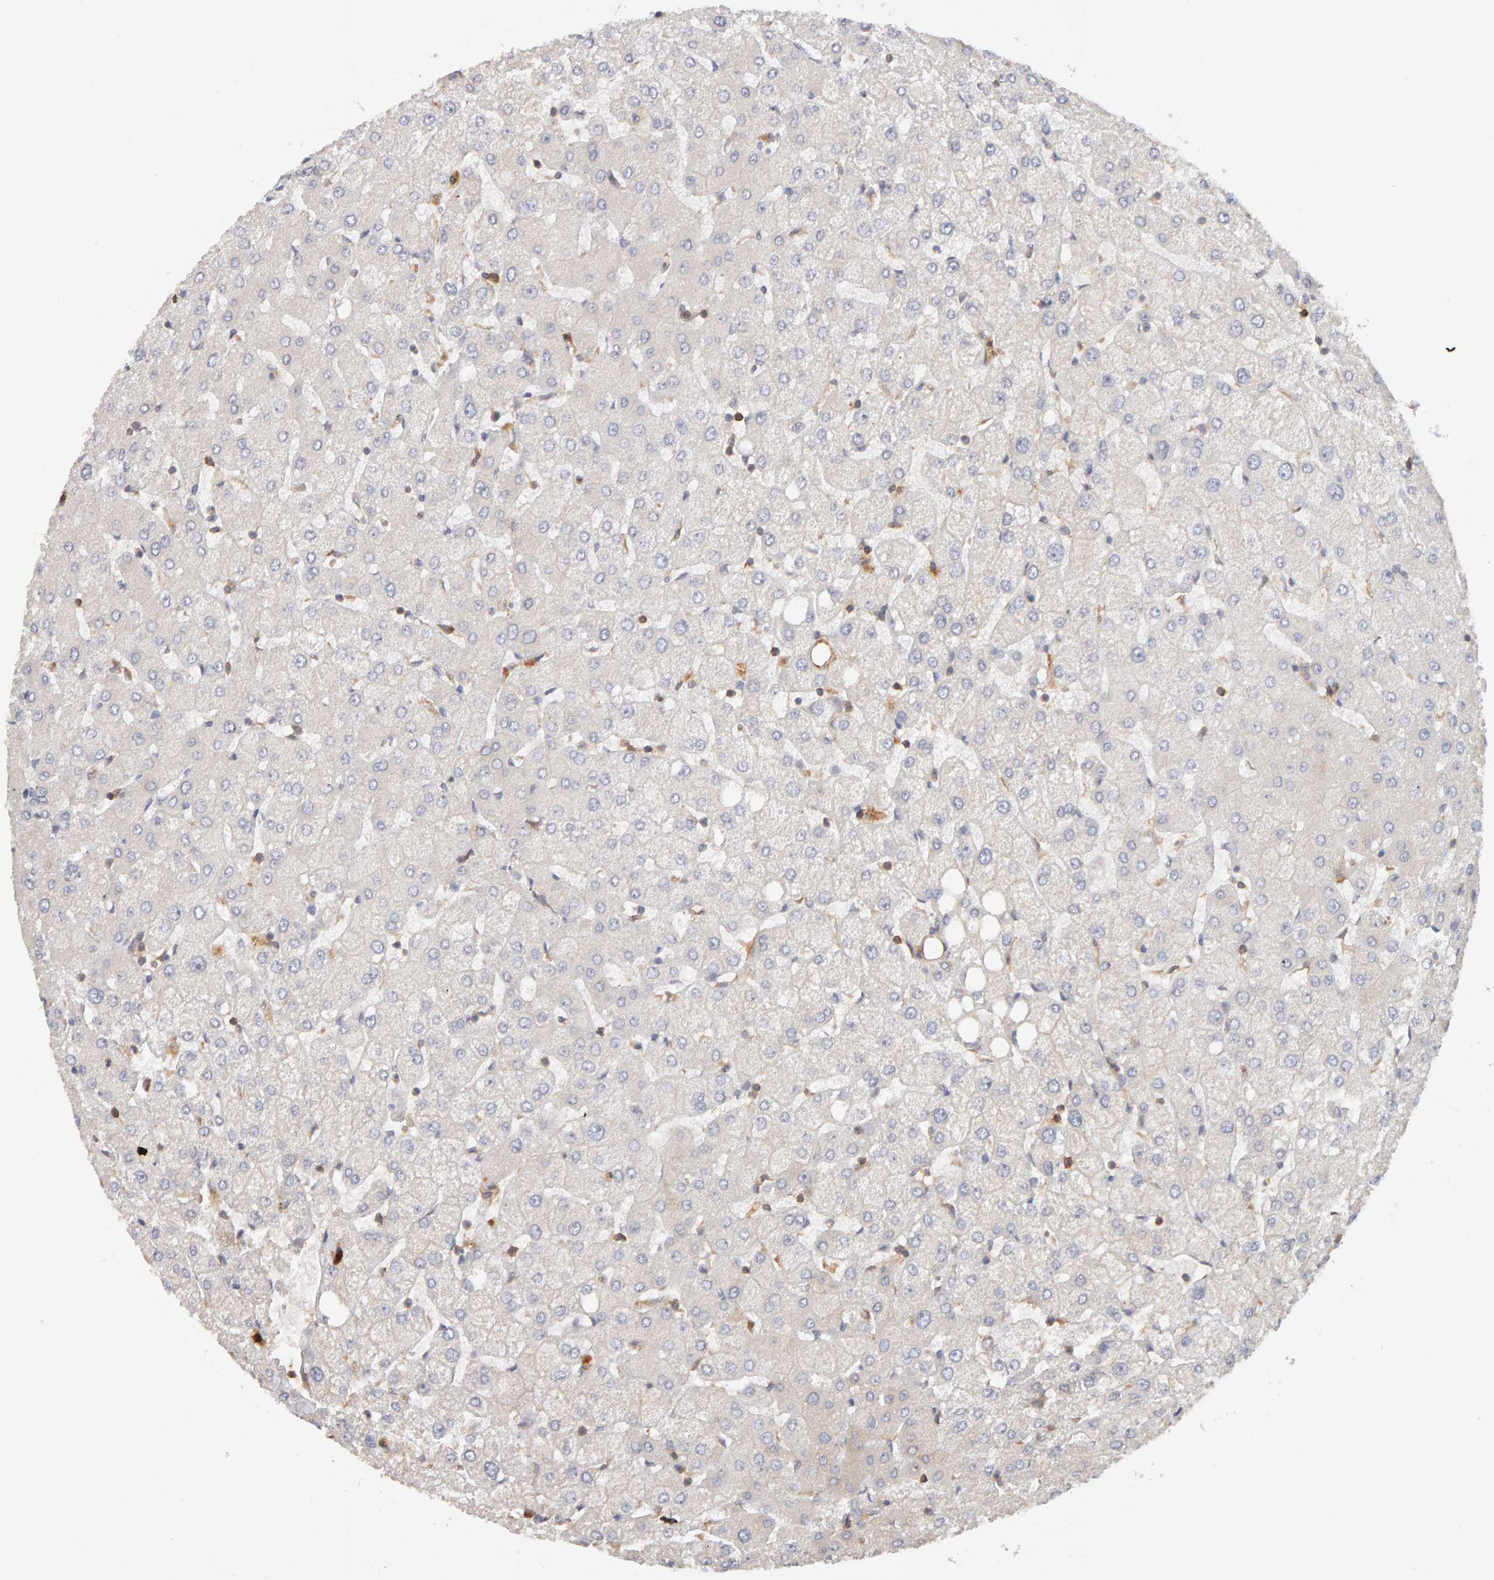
{"staining": {"intensity": "negative", "quantity": "none", "location": "none"}, "tissue": "liver", "cell_type": "Cholangiocytes", "image_type": "normal", "snomed": [{"axis": "morphology", "description": "Normal tissue, NOS"}, {"axis": "topography", "description": "Liver"}], "caption": "This is an immunohistochemistry (IHC) histopathology image of unremarkable liver. There is no positivity in cholangiocytes.", "gene": "NUDCD1", "patient": {"sex": "female", "age": 54}}